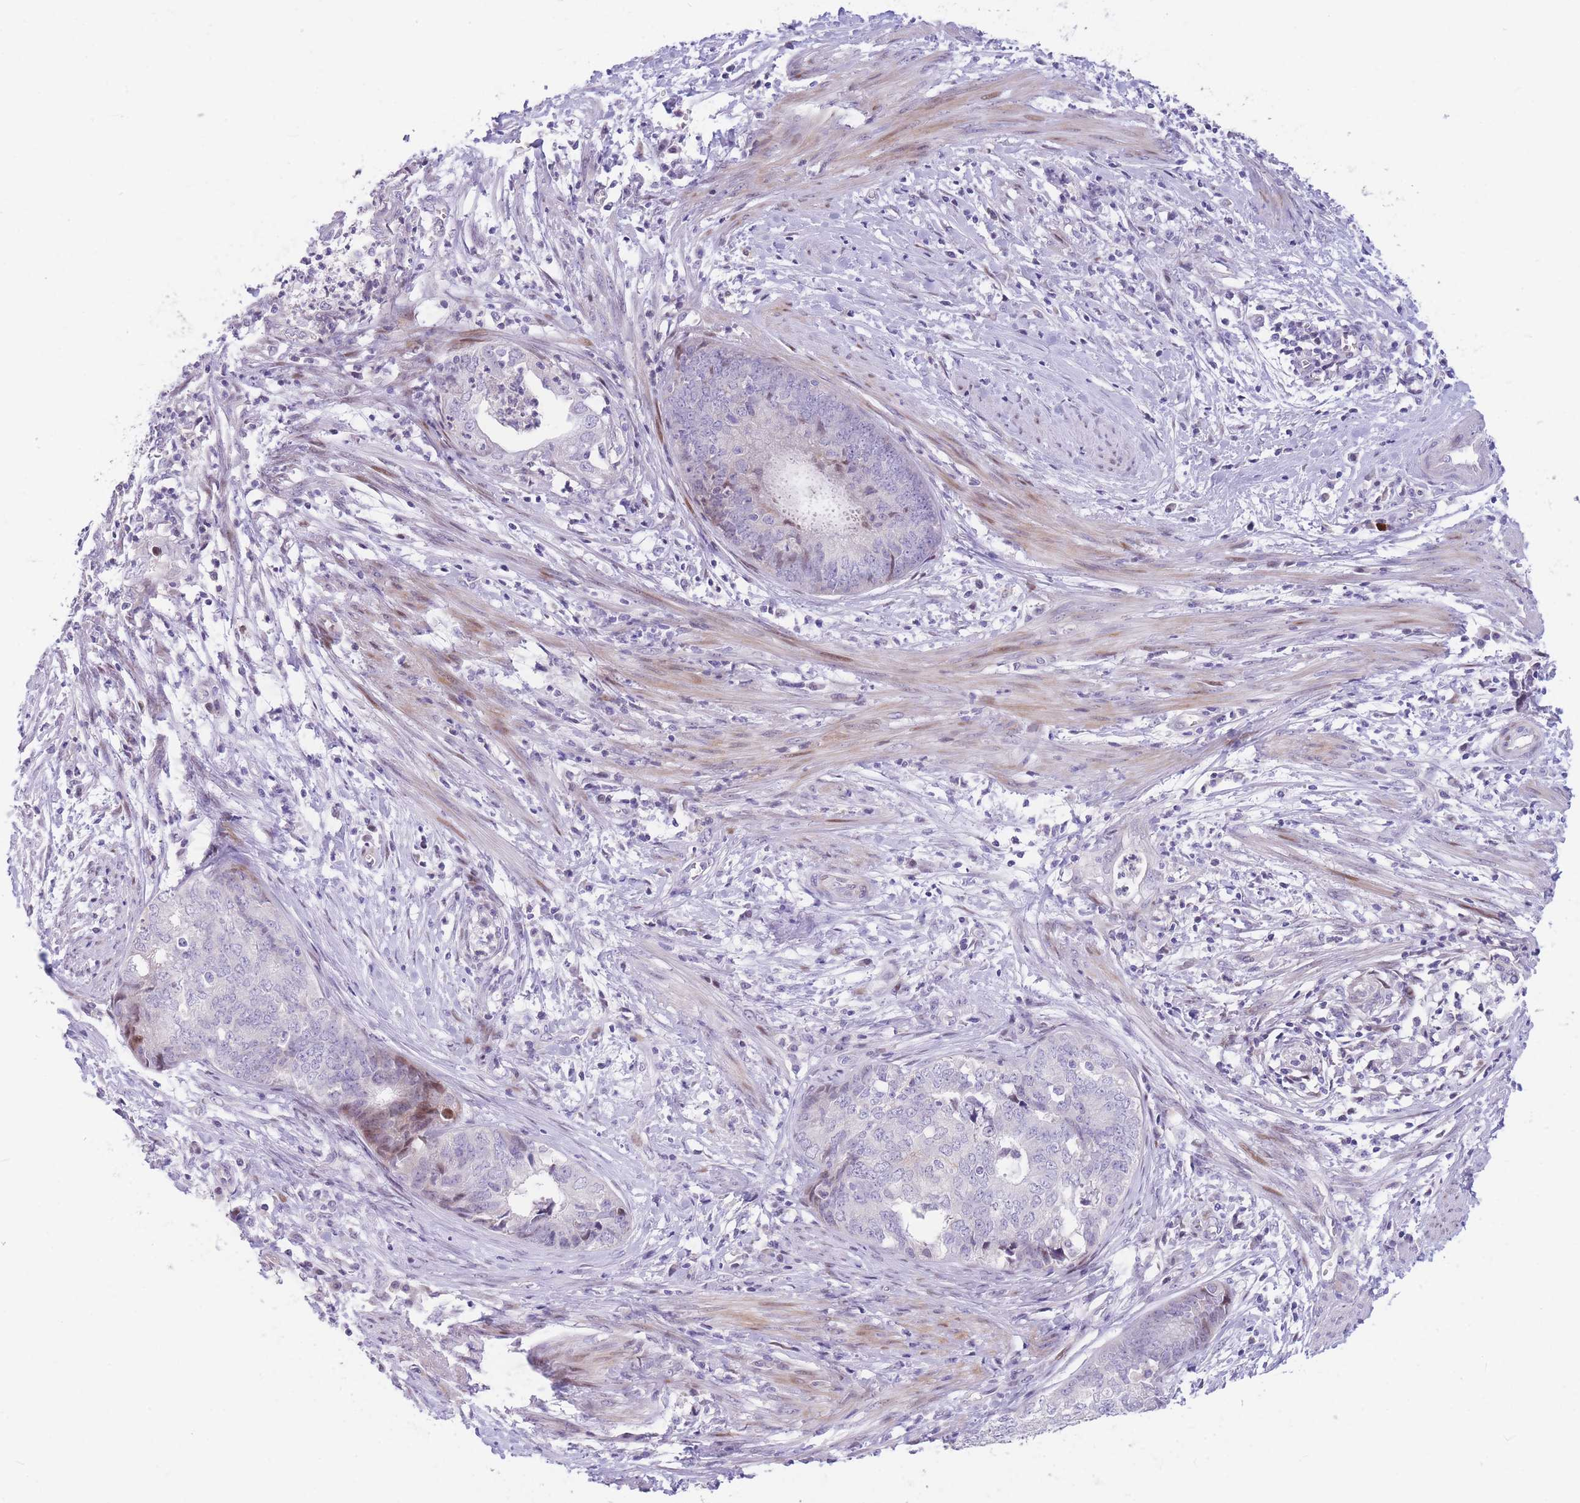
{"staining": {"intensity": "negative", "quantity": "none", "location": "none"}, "tissue": "endometrial cancer", "cell_type": "Tumor cells", "image_type": "cancer", "snomed": [{"axis": "morphology", "description": "Adenocarcinoma, NOS"}, {"axis": "topography", "description": "Endometrium"}], "caption": "Protein analysis of endometrial cancer demonstrates no significant staining in tumor cells.", "gene": "SHCBP1", "patient": {"sex": "female", "age": 68}}